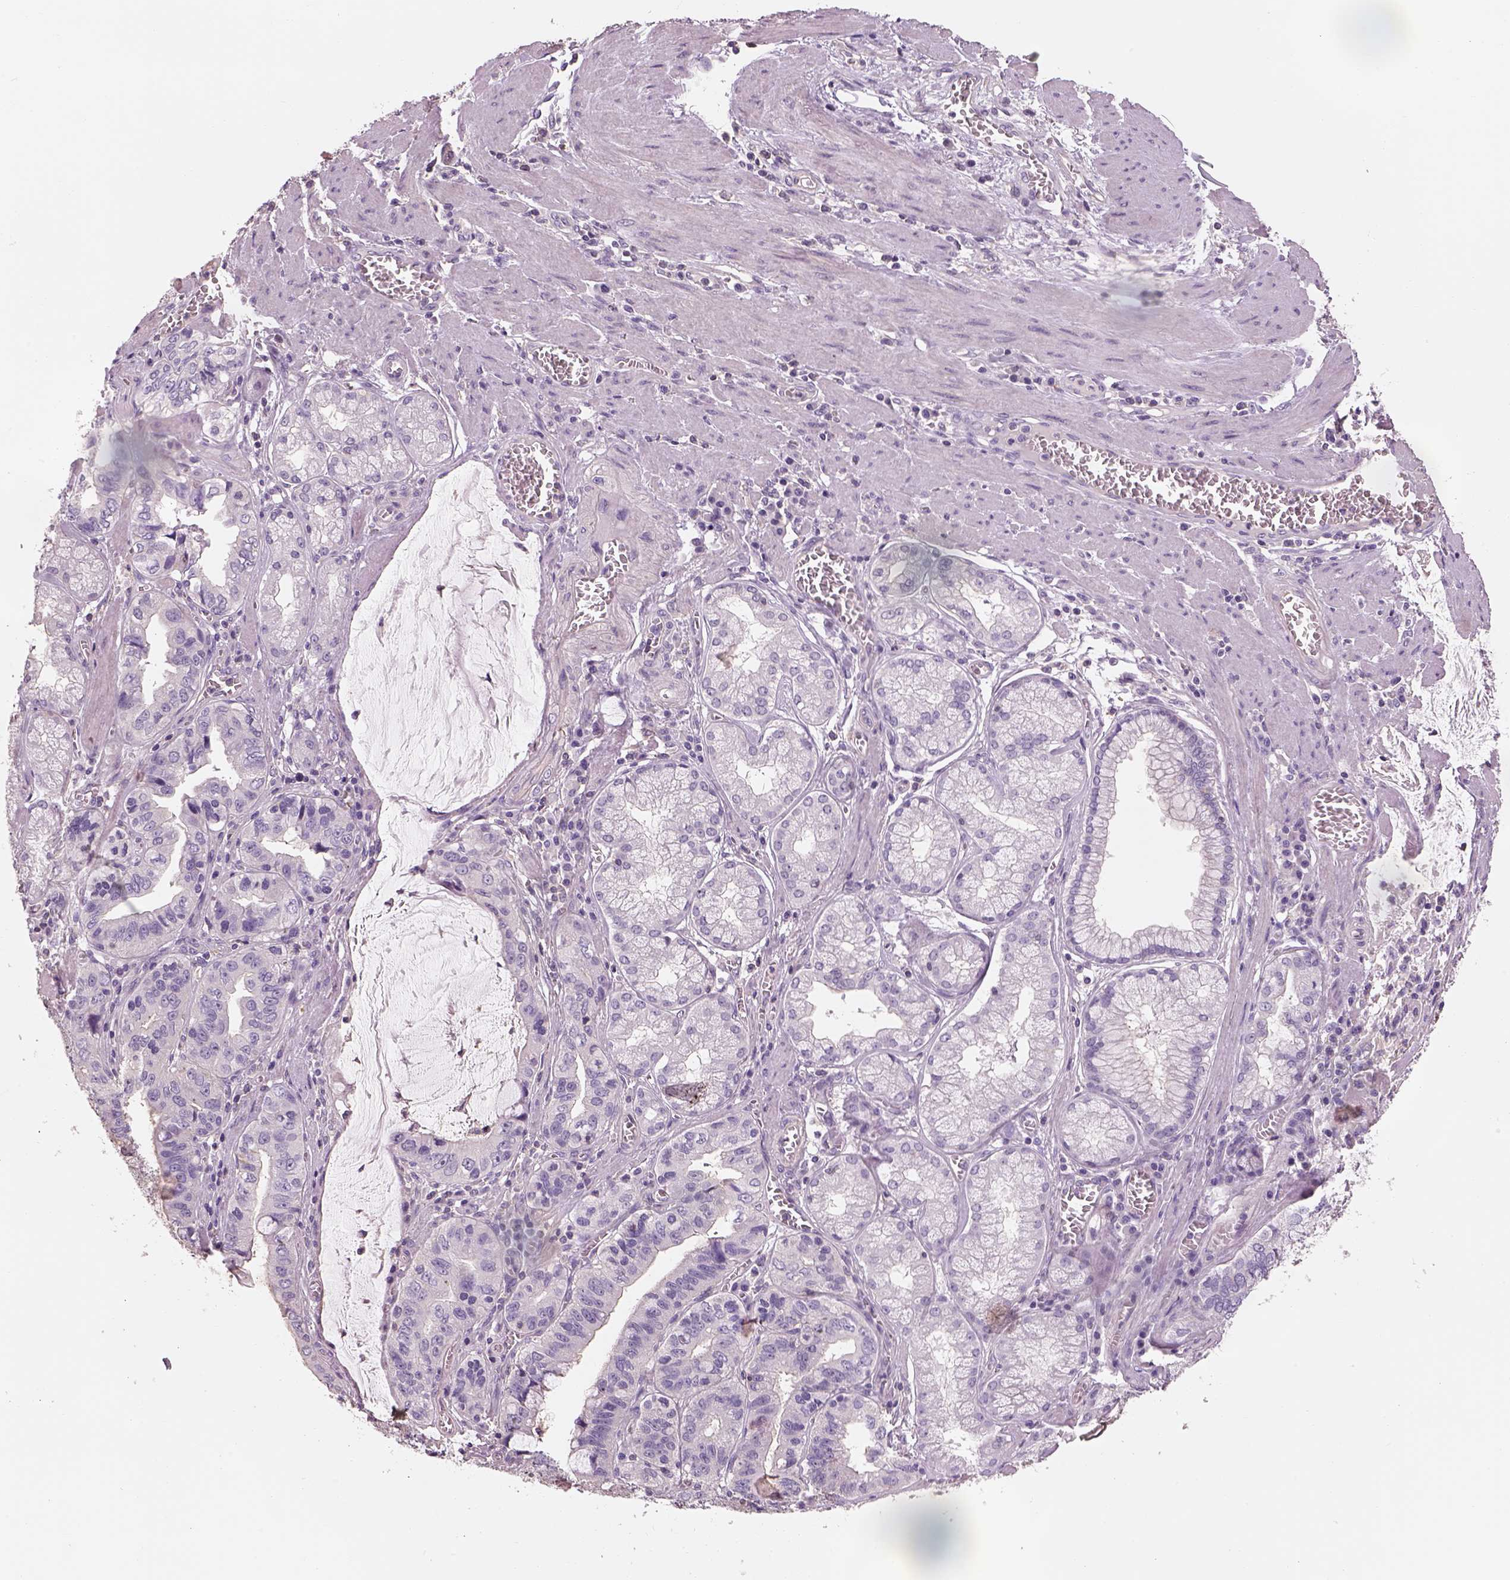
{"staining": {"intensity": "negative", "quantity": "none", "location": "none"}, "tissue": "stomach cancer", "cell_type": "Tumor cells", "image_type": "cancer", "snomed": [{"axis": "morphology", "description": "Adenocarcinoma, NOS"}, {"axis": "topography", "description": "Stomach, lower"}], "caption": "Tumor cells show no significant protein staining in stomach cancer.", "gene": "OTUD6A", "patient": {"sex": "female", "age": 76}}